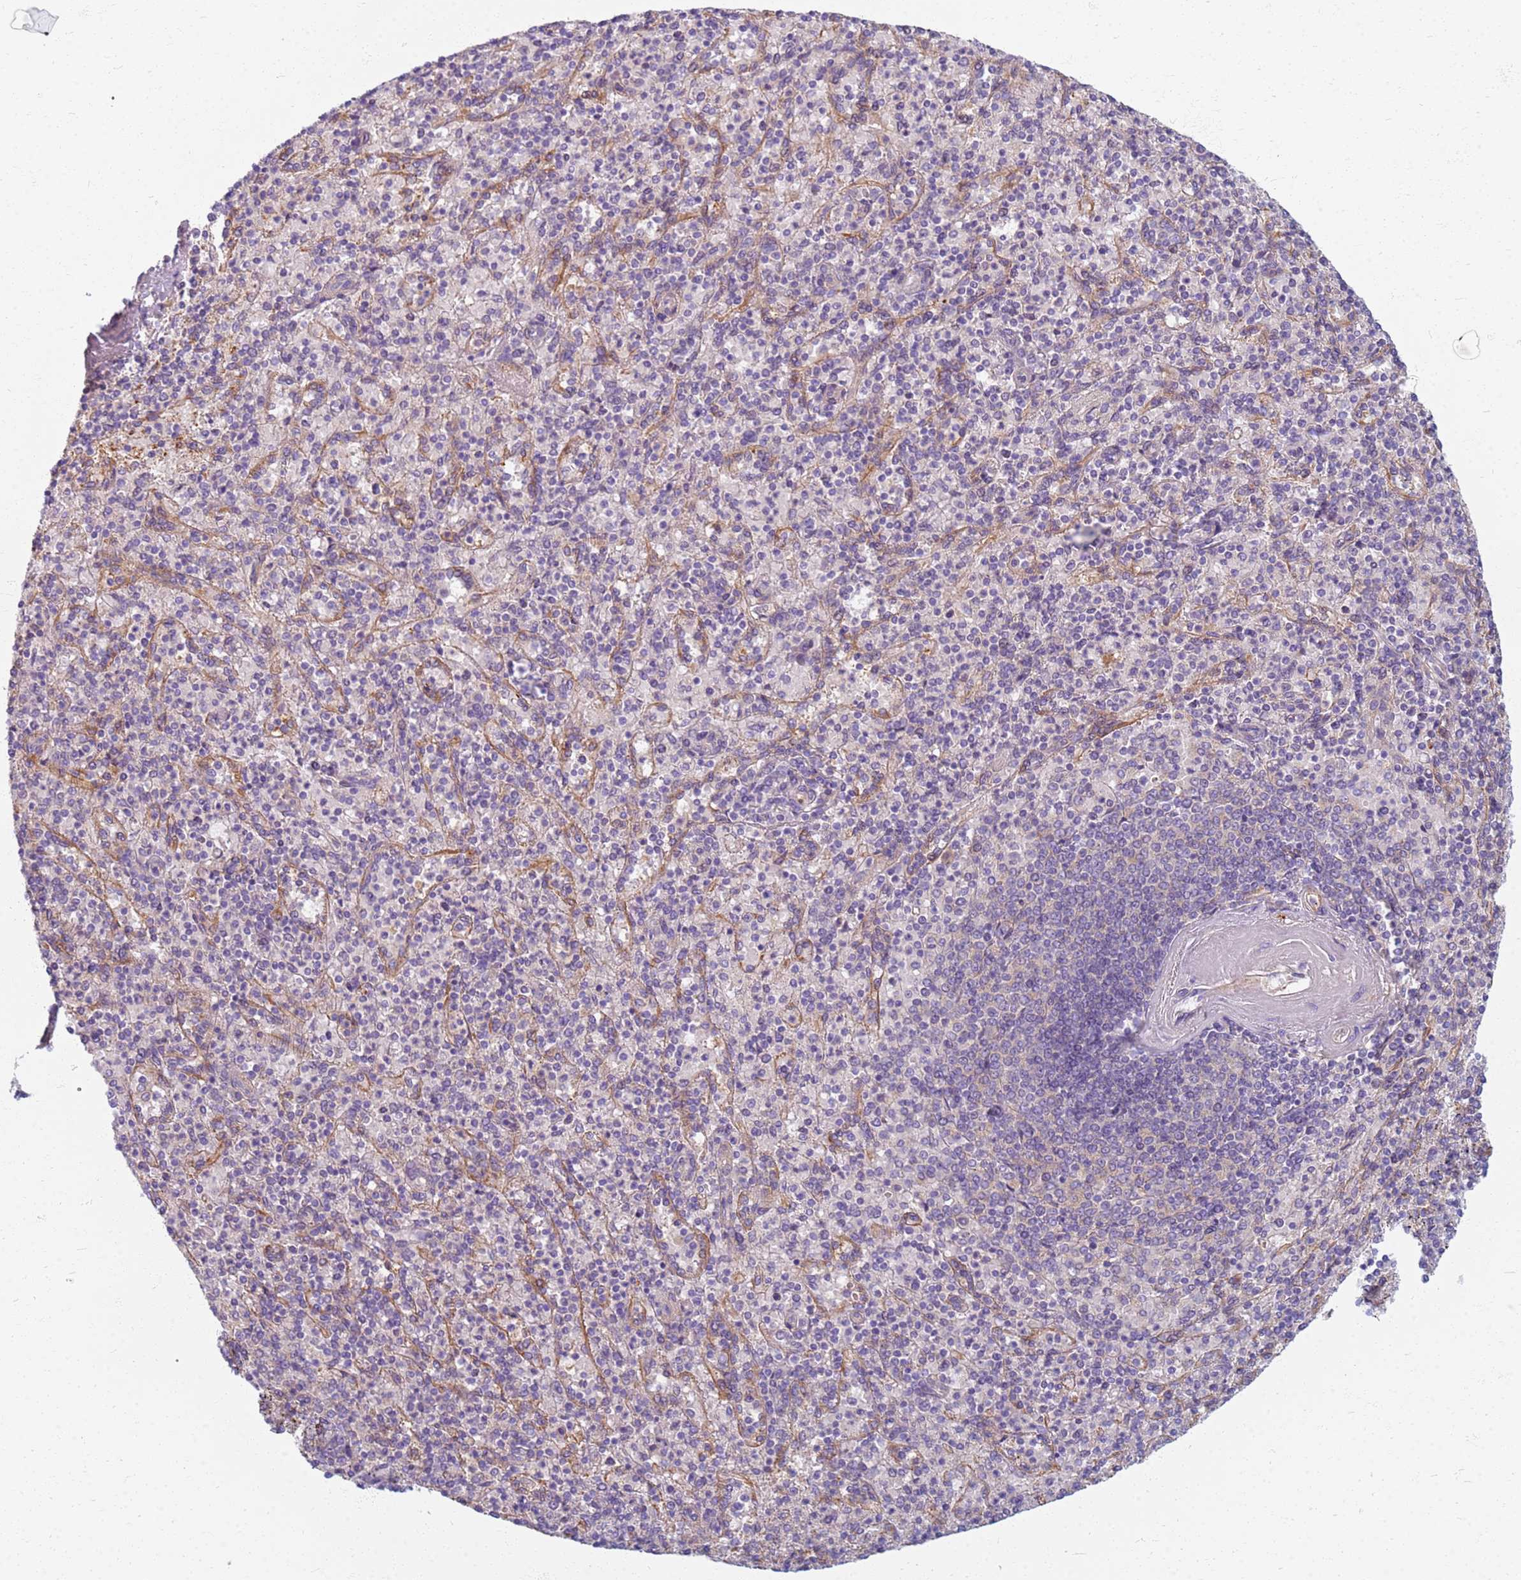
{"staining": {"intensity": "negative", "quantity": "none", "location": "none"}, "tissue": "spleen", "cell_type": "Cells in red pulp", "image_type": "normal", "snomed": [{"axis": "morphology", "description": "Normal tissue, NOS"}, {"axis": "topography", "description": "Spleen"}], "caption": "Cells in red pulp are negative for protein expression in normal human spleen. The staining was performed using DAB to visualize the protein expression in brown, while the nuclei were stained in blue with hematoxylin (Magnification: 20x).", "gene": "EEA1", "patient": {"sex": "male", "age": 82}}